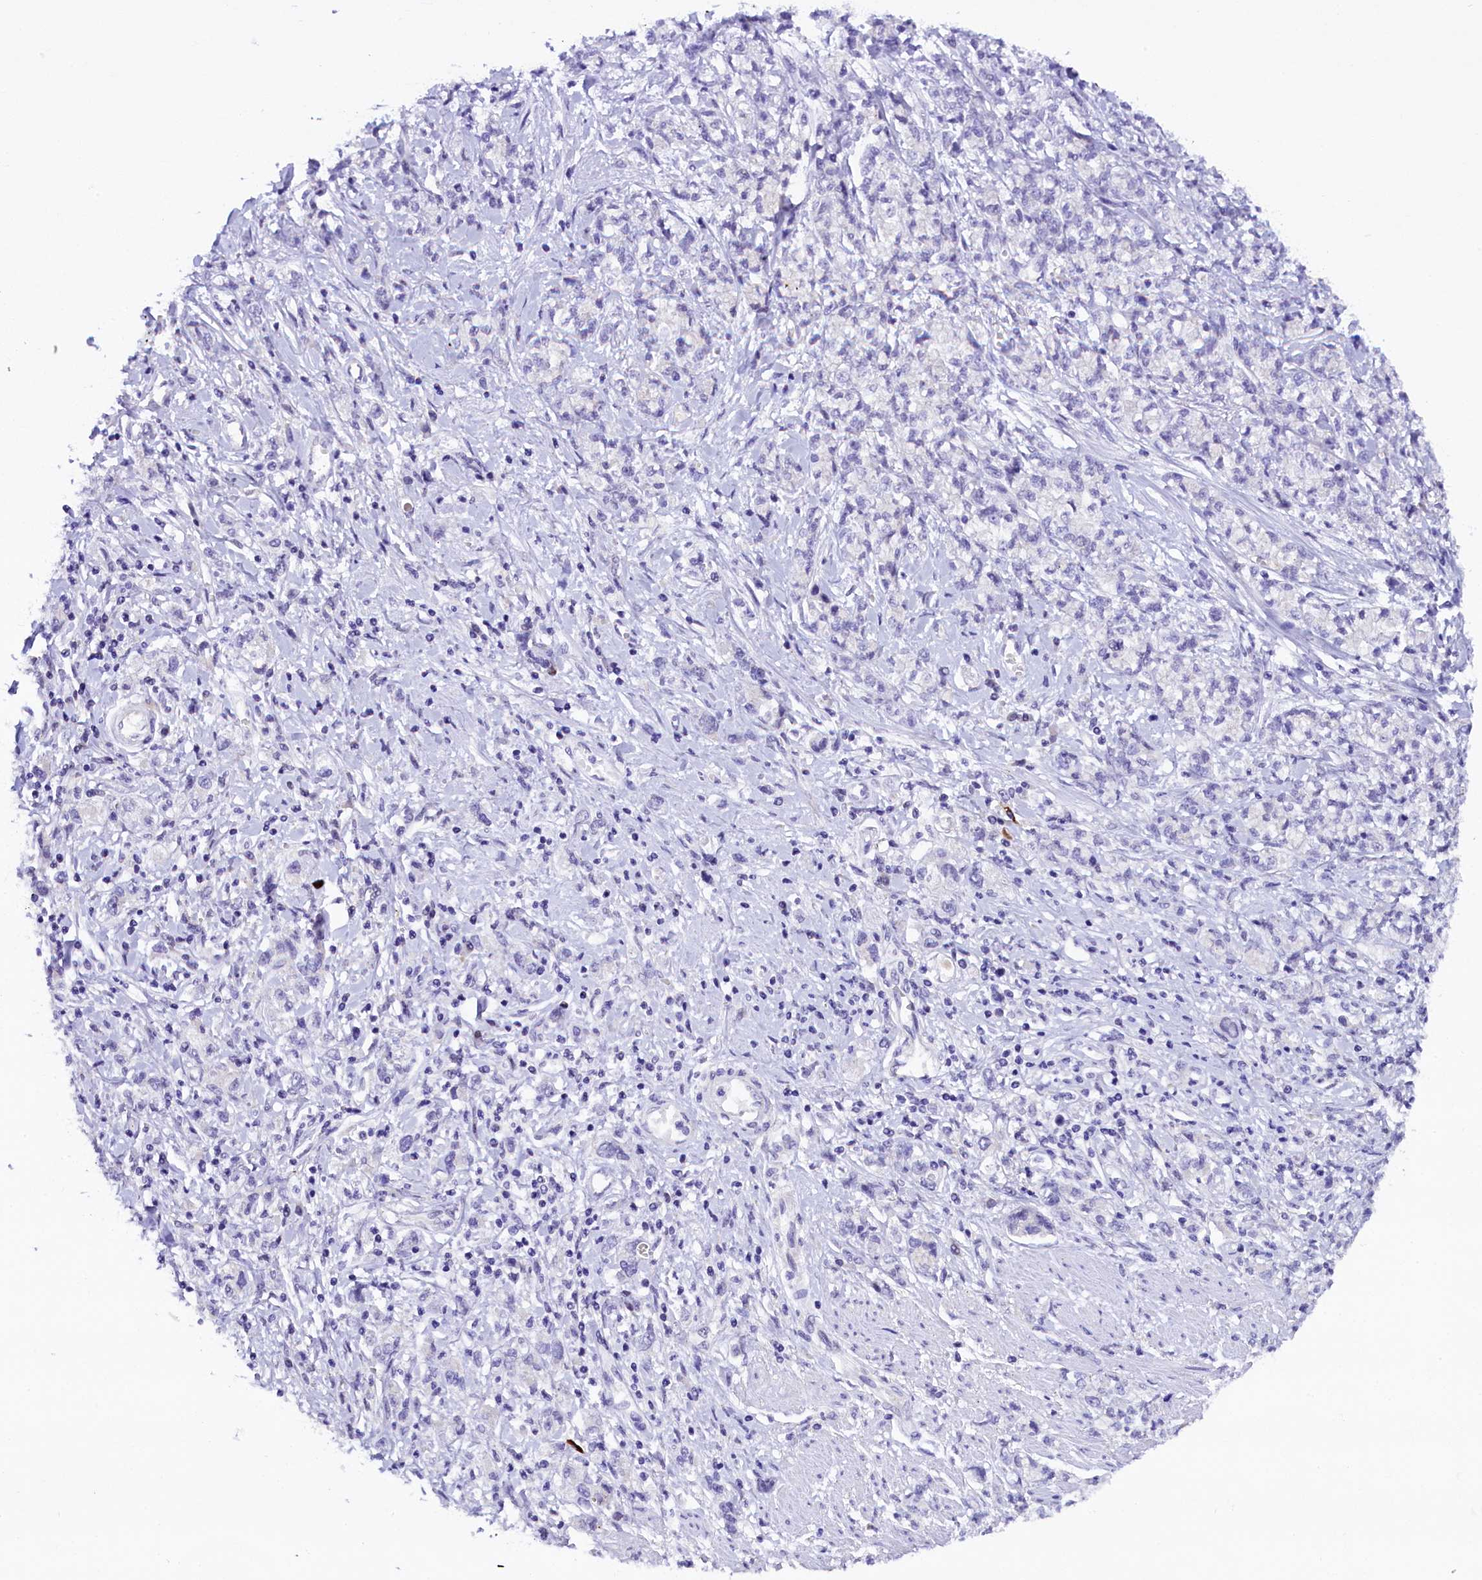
{"staining": {"intensity": "negative", "quantity": "none", "location": "none"}, "tissue": "stomach cancer", "cell_type": "Tumor cells", "image_type": "cancer", "snomed": [{"axis": "morphology", "description": "Adenocarcinoma, NOS"}, {"axis": "topography", "description": "Stomach"}], "caption": "DAB (3,3'-diaminobenzidine) immunohistochemical staining of human stomach cancer (adenocarcinoma) reveals no significant staining in tumor cells.", "gene": "IQCN", "patient": {"sex": "female", "age": 76}}